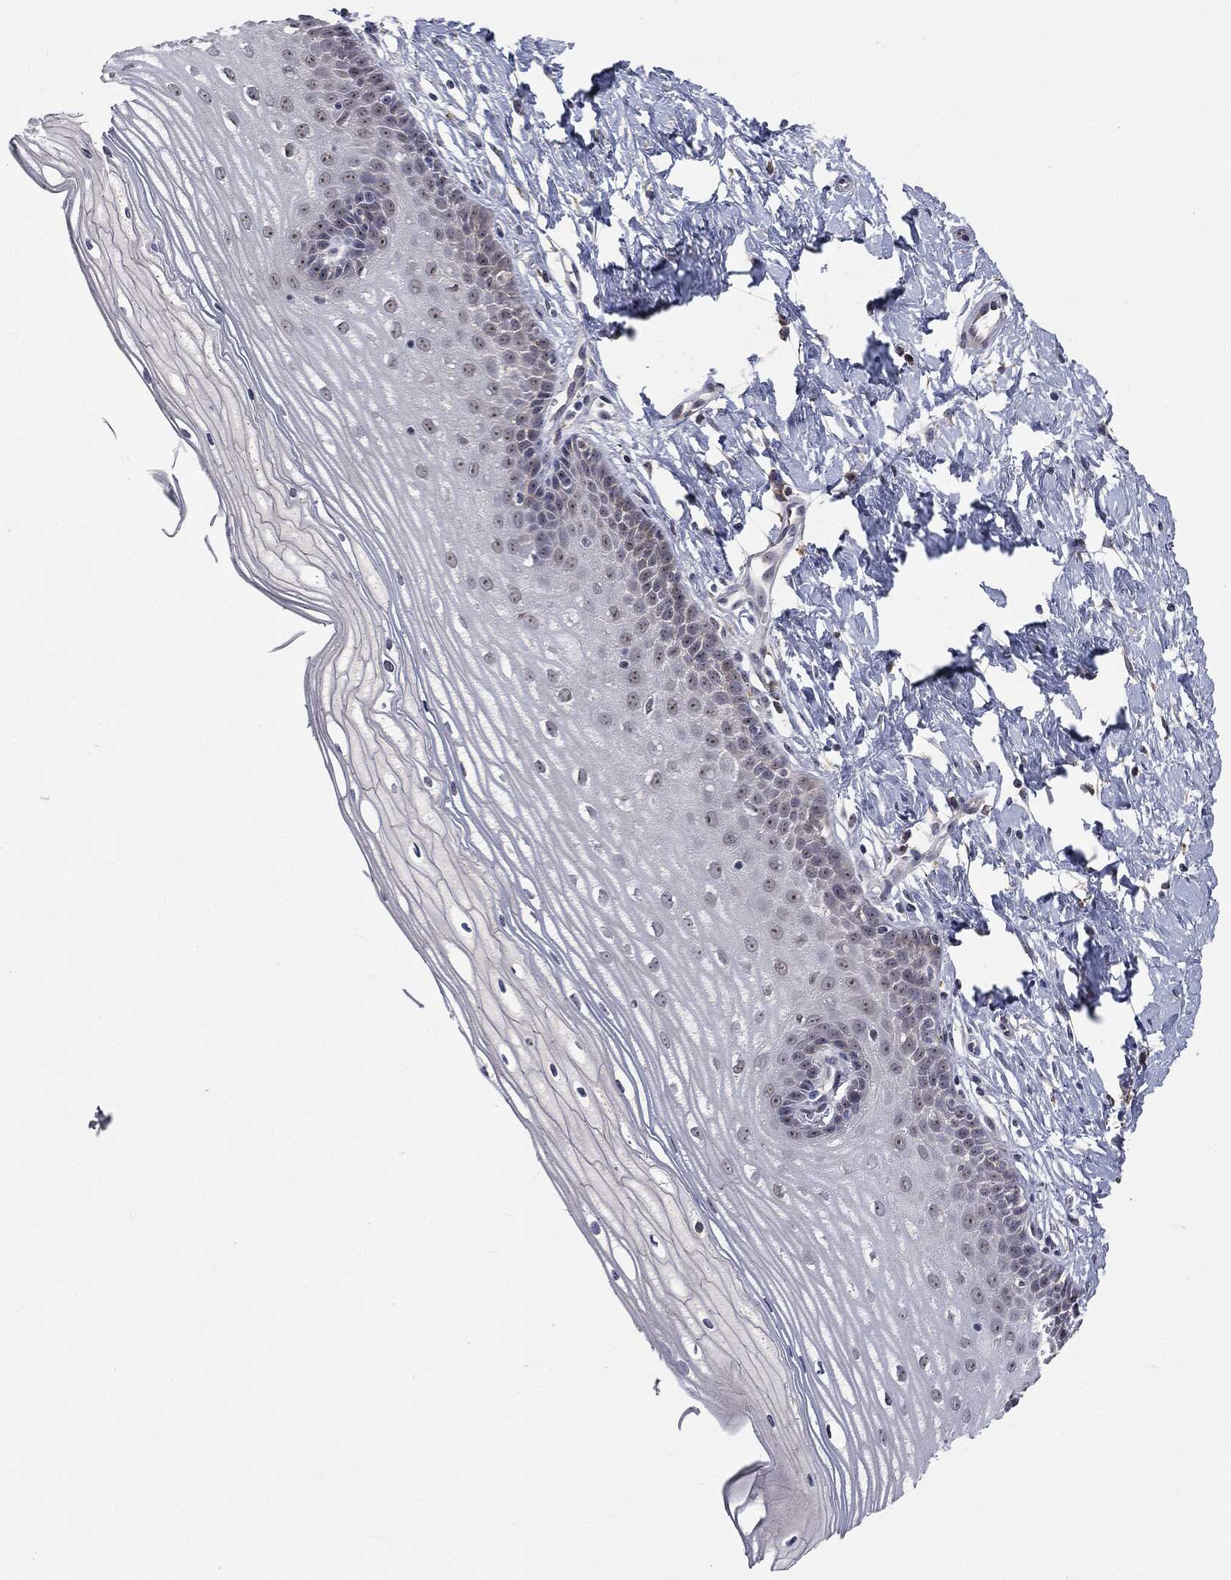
{"staining": {"intensity": "negative", "quantity": "none", "location": "none"}, "tissue": "cervix", "cell_type": "Glandular cells", "image_type": "normal", "snomed": [{"axis": "morphology", "description": "Normal tissue, NOS"}, {"axis": "topography", "description": "Cervix"}], "caption": "A high-resolution image shows immunohistochemistry (IHC) staining of normal cervix, which shows no significant expression in glandular cells. (Stains: DAB immunohistochemistry with hematoxylin counter stain, Microscopy: brightfield microscopy at high magnification).", "gene": "TRMT1L", "patient": {"sex": "female", "age": 37}}